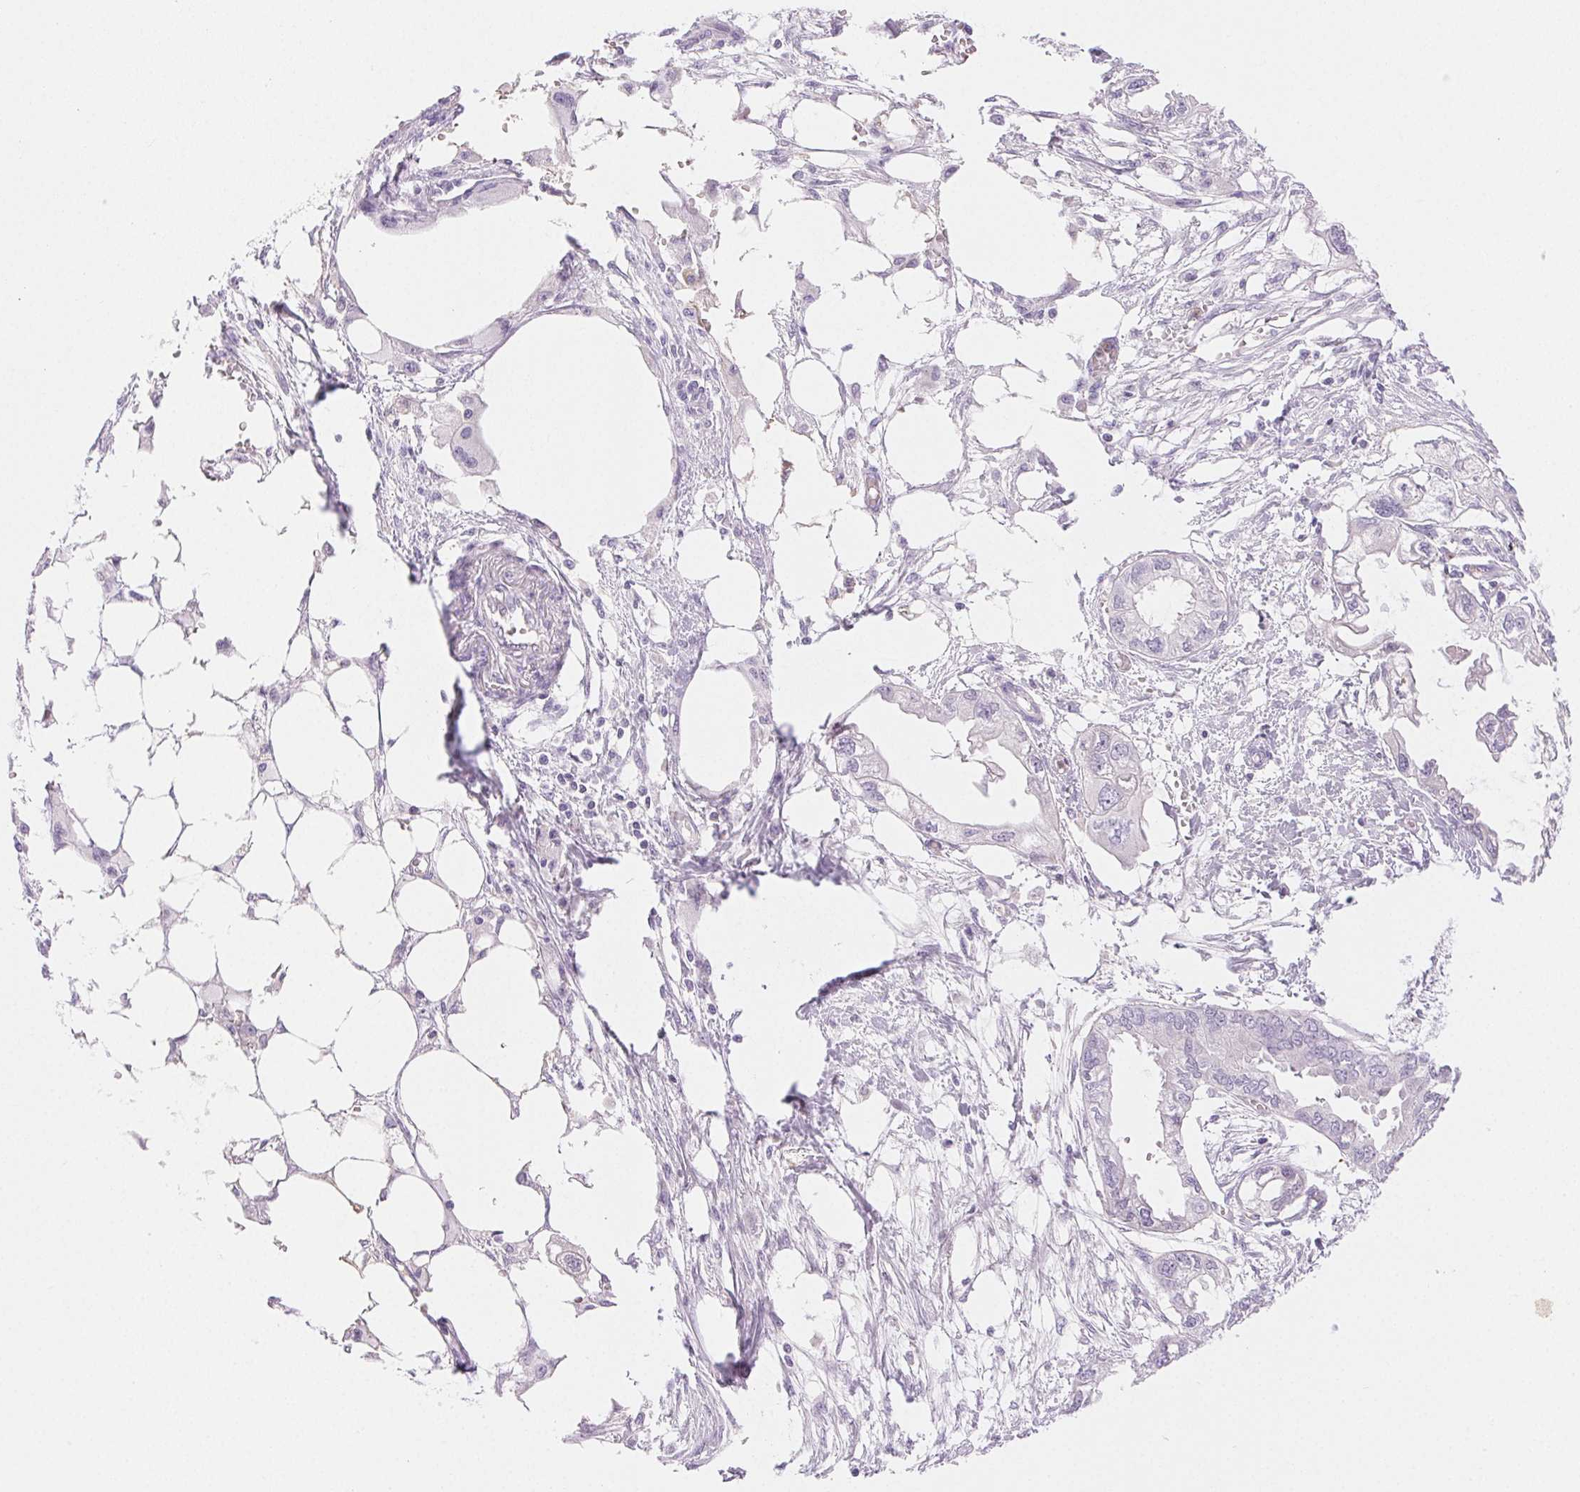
{"staining": {"intensity": "negative", "quantity": "none", "location": "none"}, "tissue": "endometrial cancer", "cell_type": "Tumor cells", "image_type": "cancer", "snomed": [{"axis": "morphology", "description": "Adenocarcinoma, NOS"}, {"axis": "morphology", "description": "Adenocarcinoma, metastatic, NOS"}, {"axis": "topography", "description": "Adipose tissue"}, {"axis": "topography", "description": "Endometrium"}], "caption": "Endometrial cancer was stained to show a protein in brown. There is no significant staining in tumor cells.", "gene": "FGA", "patient": {"sex": "female", "age": 67}}